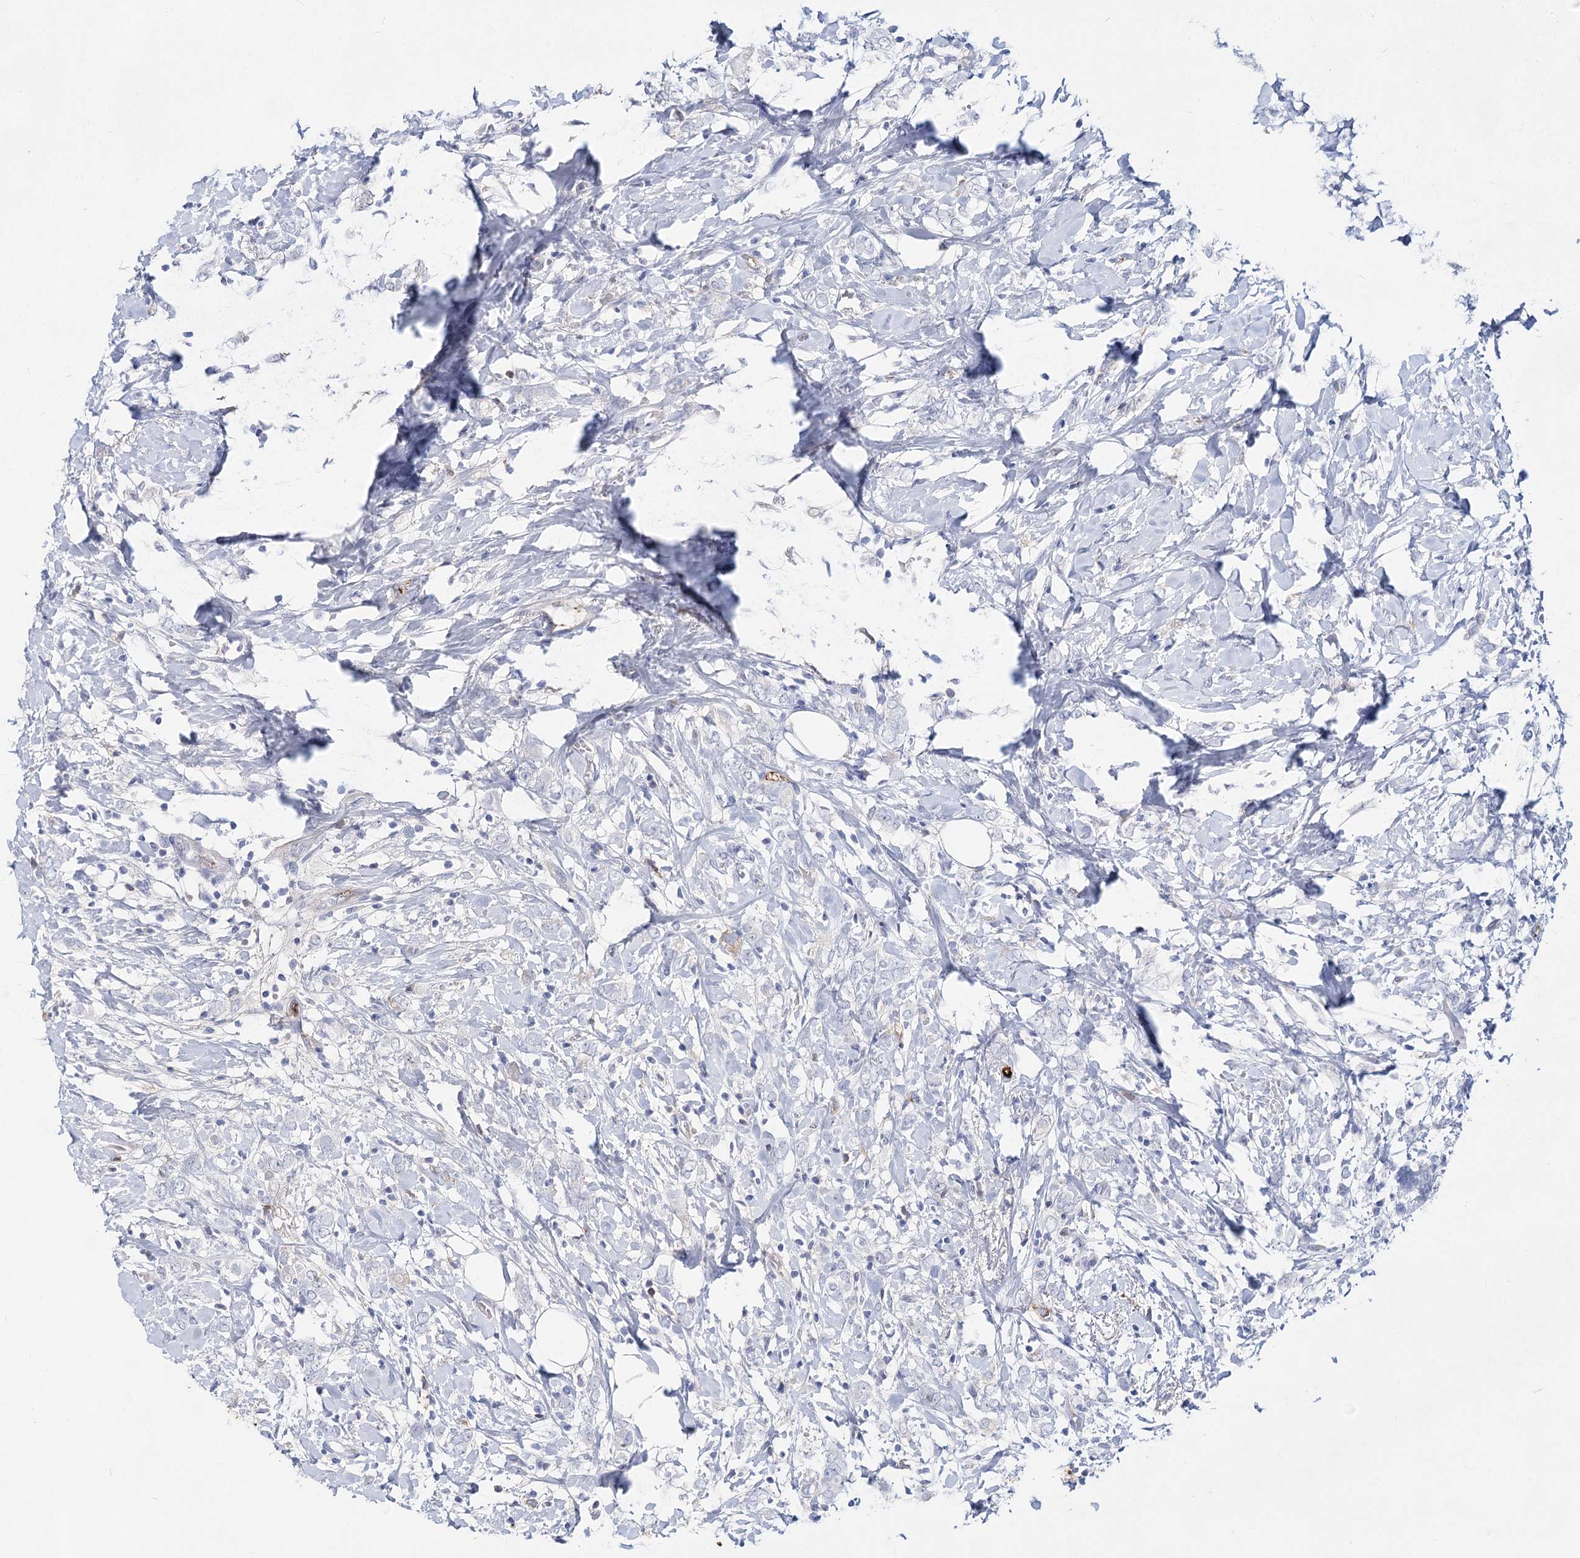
{"staining": {"intensity": "negative", "quantity": "none", "location": "none"}, "tissue": "breast cancer", "cell_type": "Tumor cells", "image_type": "cancer", "snomed": [{"axis": "morphology", "description": "Normal tissue, NOS"}, {"axis": "morphology", "description": "Lobular carcinoma"}, {"axis": "topography", "description": "Breast"}], "caption": "A high-resolution photomicrograph shows IHC staining of breast lobular carcinoma, which demonstrates no significant positivity in tumor cells.", "gene": "TASOR2", "patient": {"sex": "female", "age": 47}}